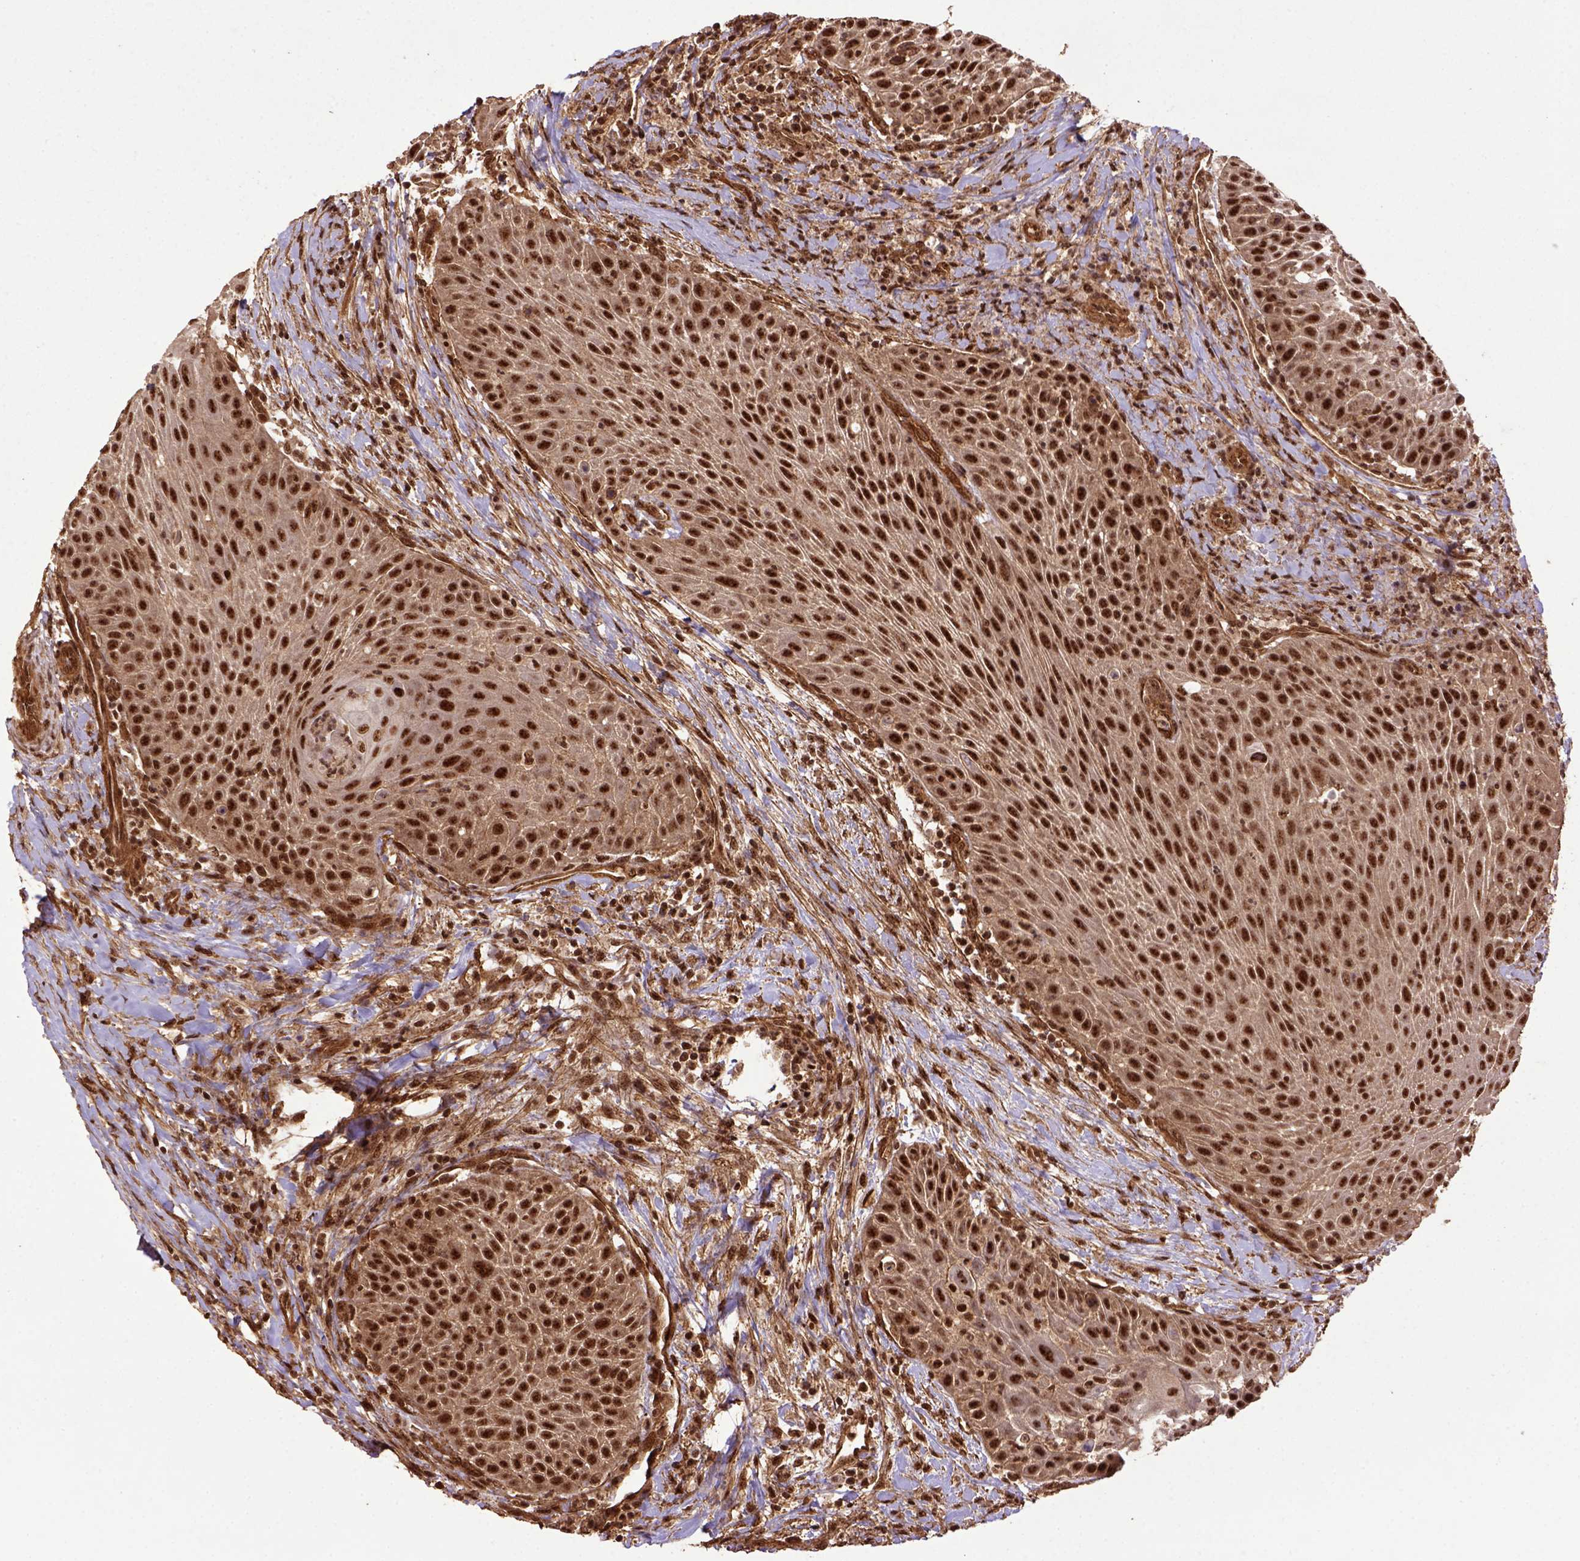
{"staining": {"intensity": "strong", "quantity": ">75%", "location": "nuclear"}, "tissue": "head and neck cancer", "cell_type": "Tumor cells", "image_type": "cancer", "snomed": [{"axis": "morphology", "description": "Squamous cell carcinoma, NOS"}, {"axis": "topography", "description": "Head-Neck"}], "caption": "About >75% of tumor cells in head and neck squamous cell carcinoma exhibit strong nuclear protein expression as visualized by brown immunohistochemical staining.", "gene": "PPIG", "patient": {"sex": "male", "age": 69}}